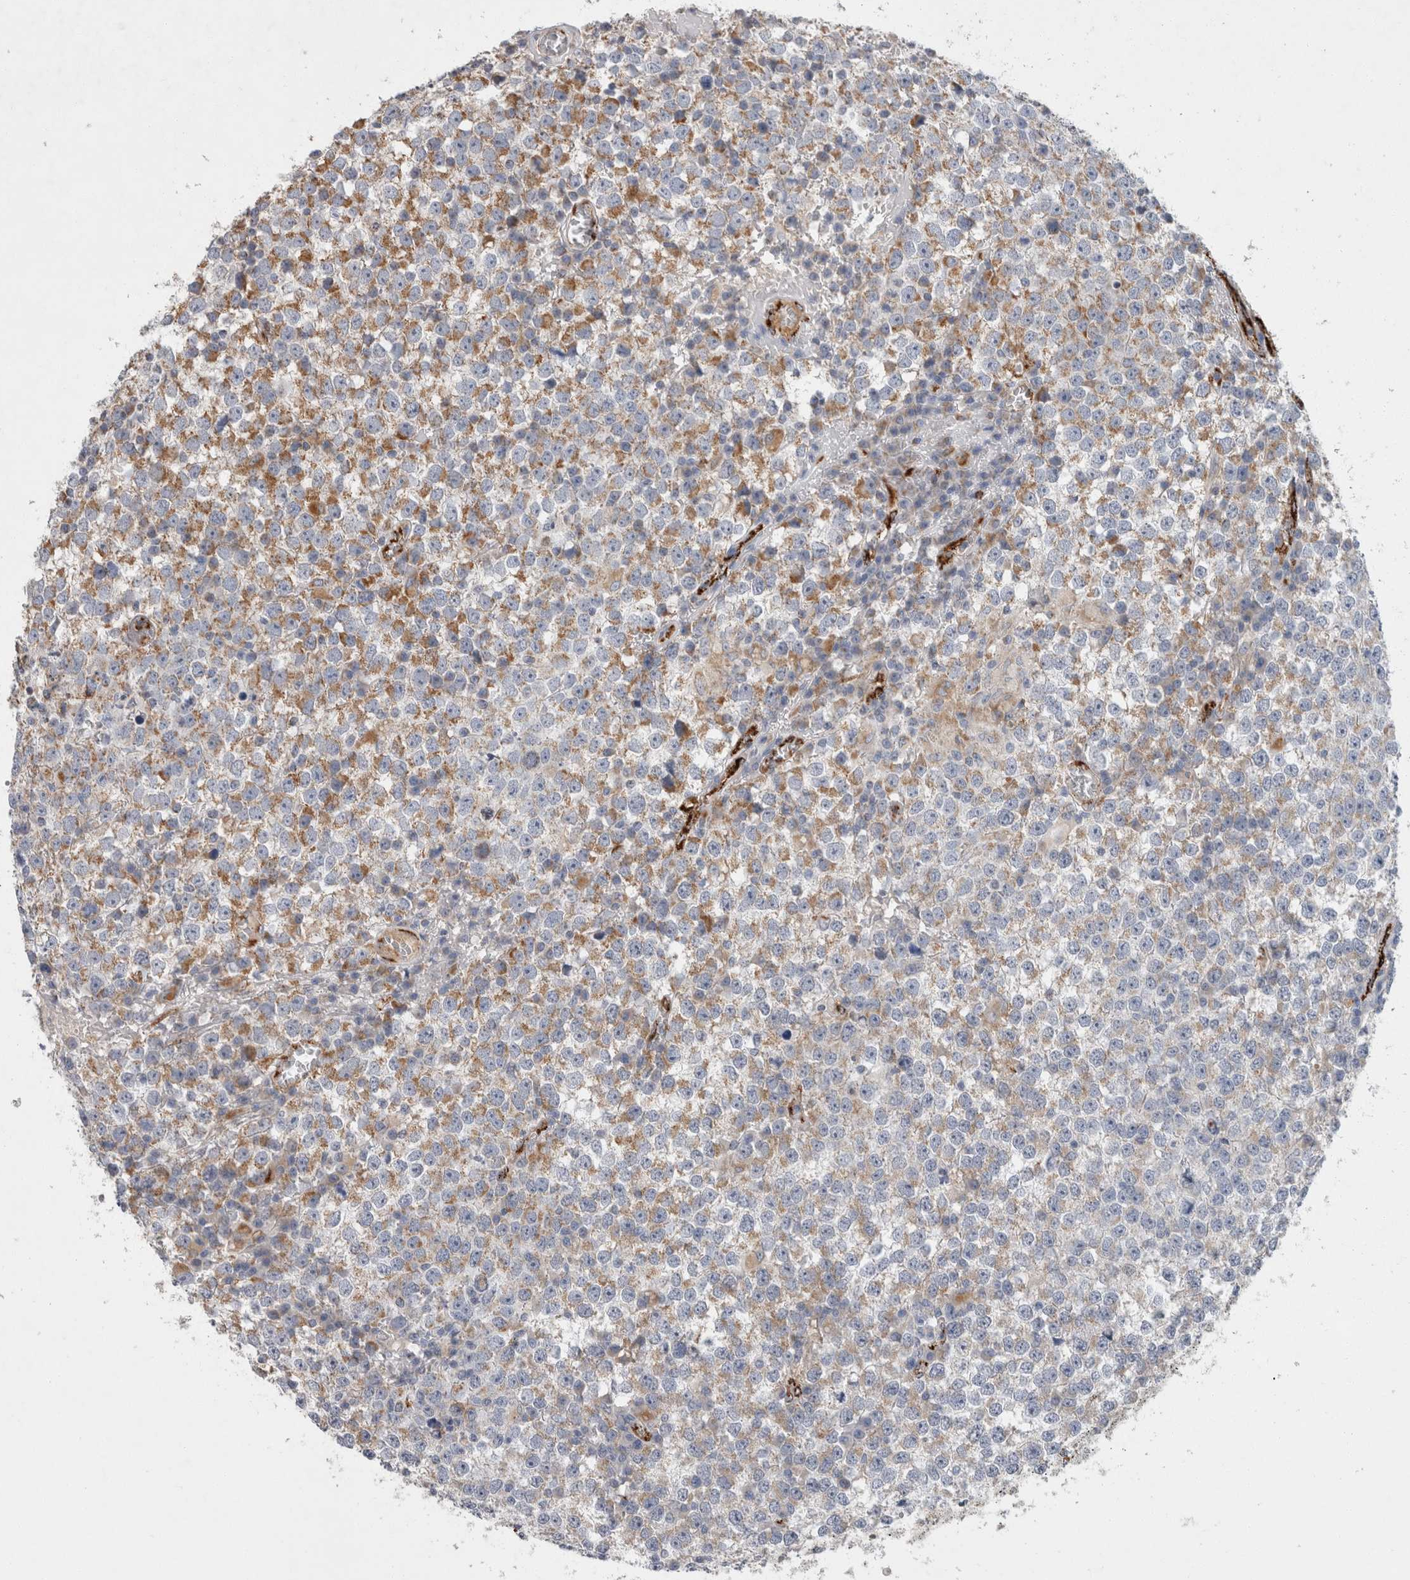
{"staining": {"intensity": "moderate", "quantity": ">75%", "location": "cytoplasmic/membranous"}, "tissue": "testis cancer", "cell_type": "Tumor cells", "image_type": "cancer", "snomed": [{"axis": "morphology", "description": "Seminoma, NOS"}, {"axis": "topography", "description": "Testis"}], "caption": "Testis cancer stained with DAB immunohistochemistry (IHC) shows medium levels of moderate cytoplasmic/membranous staining in approximately >75% of tumor cells.", "gene": "IARS2", "patient": {"sex": "male", "age": 65}}